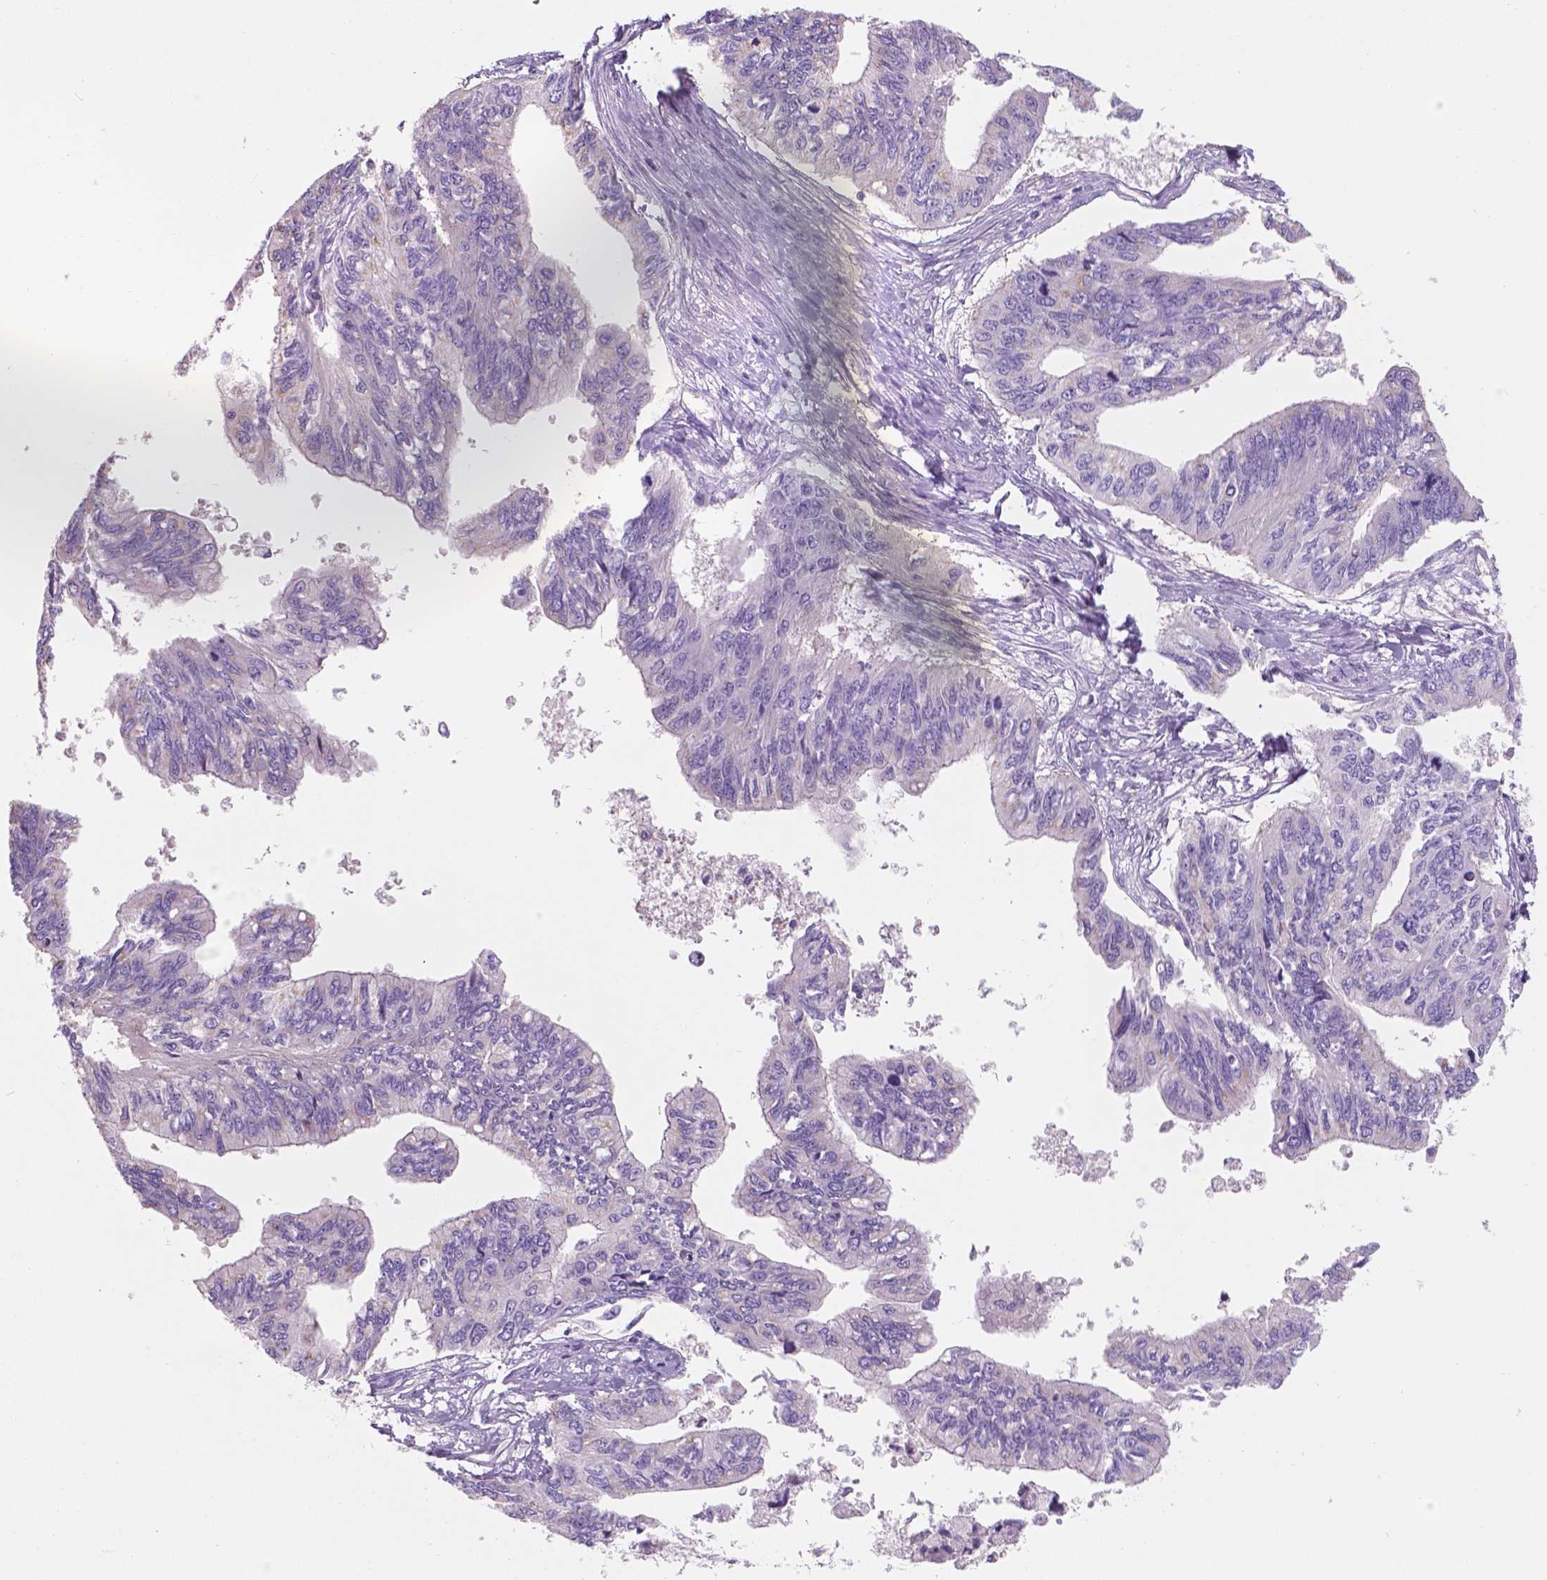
{"staining": {"intensity": "negative", "quantity": "none", "location": "none"}, "tissue": "ovarian cancer", "cell_type": "Tumor cells", "image_type": "cancer", "snomed": [{"axis": "morphology", "description": "Cystadenocarcinoma, mucinous, NOS"}, {"axis": "topography", "description": "Ovary"}], "caption": "Immunohistochemical staining of mucinous cystadenocarcinoma (ovarian) demonstrates no significant staining in tumor cells. (DAB (3,3'-diaminobenzidine) immunohistochemistry (IHC), high magnification).", "gene": "SBSN", "patient": {"sex": "female", "age": 76}}